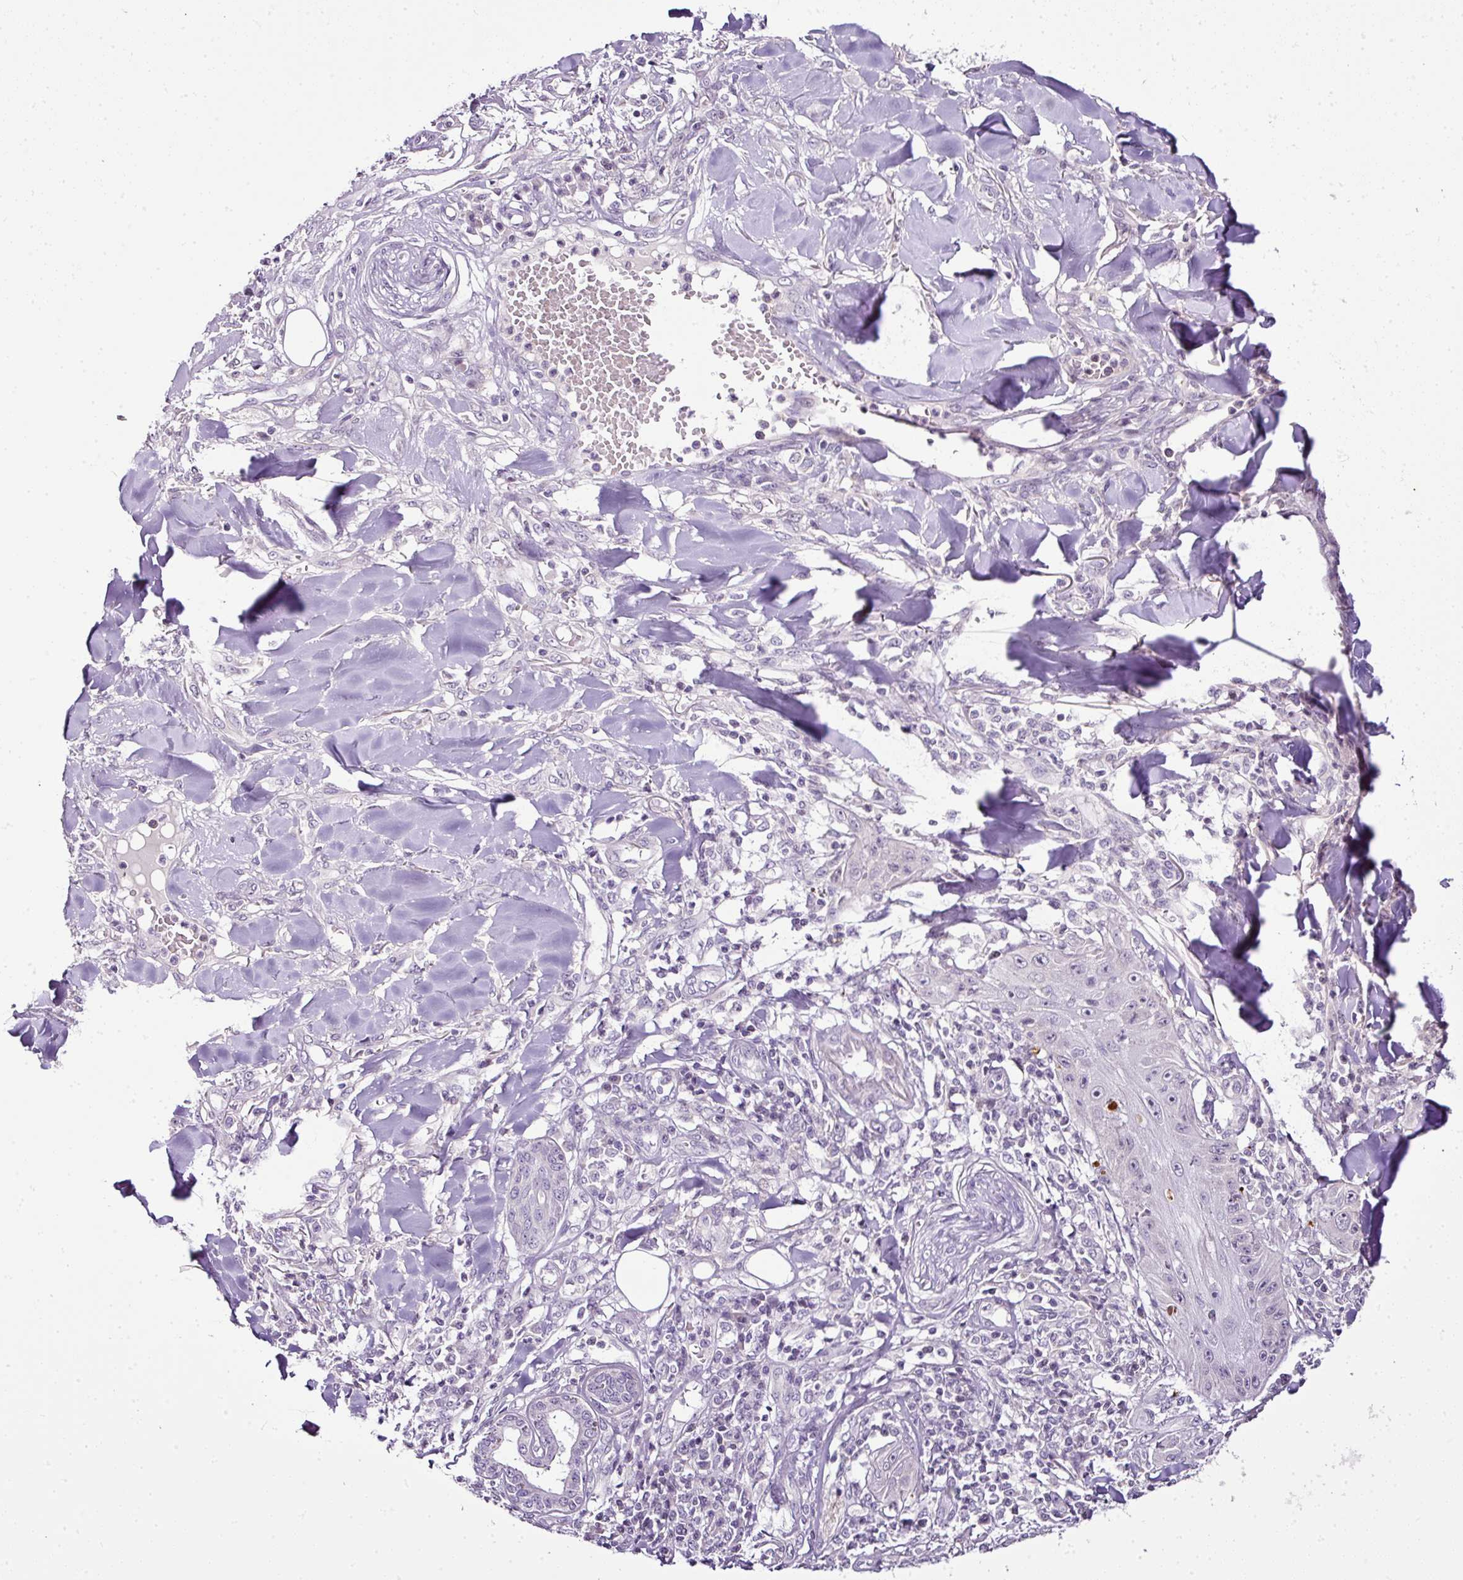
{"staining": {"intensity": "negative", "quantity": "none", "location": "none"}, "tissue": "skin cancer", "cell_type": "Tumor cells", "image_type": "cancer", "snomed": [{"axis": "morphology", "description": "Squamous cell carcinoma, NOS"}, {"axis": "topography", "description": "Skin"}], "caption": "IHC of human skin cancer shows no staining in tumor cells.", "gene": "TEX30", "patient": {"sex": "female", "age": 78}}